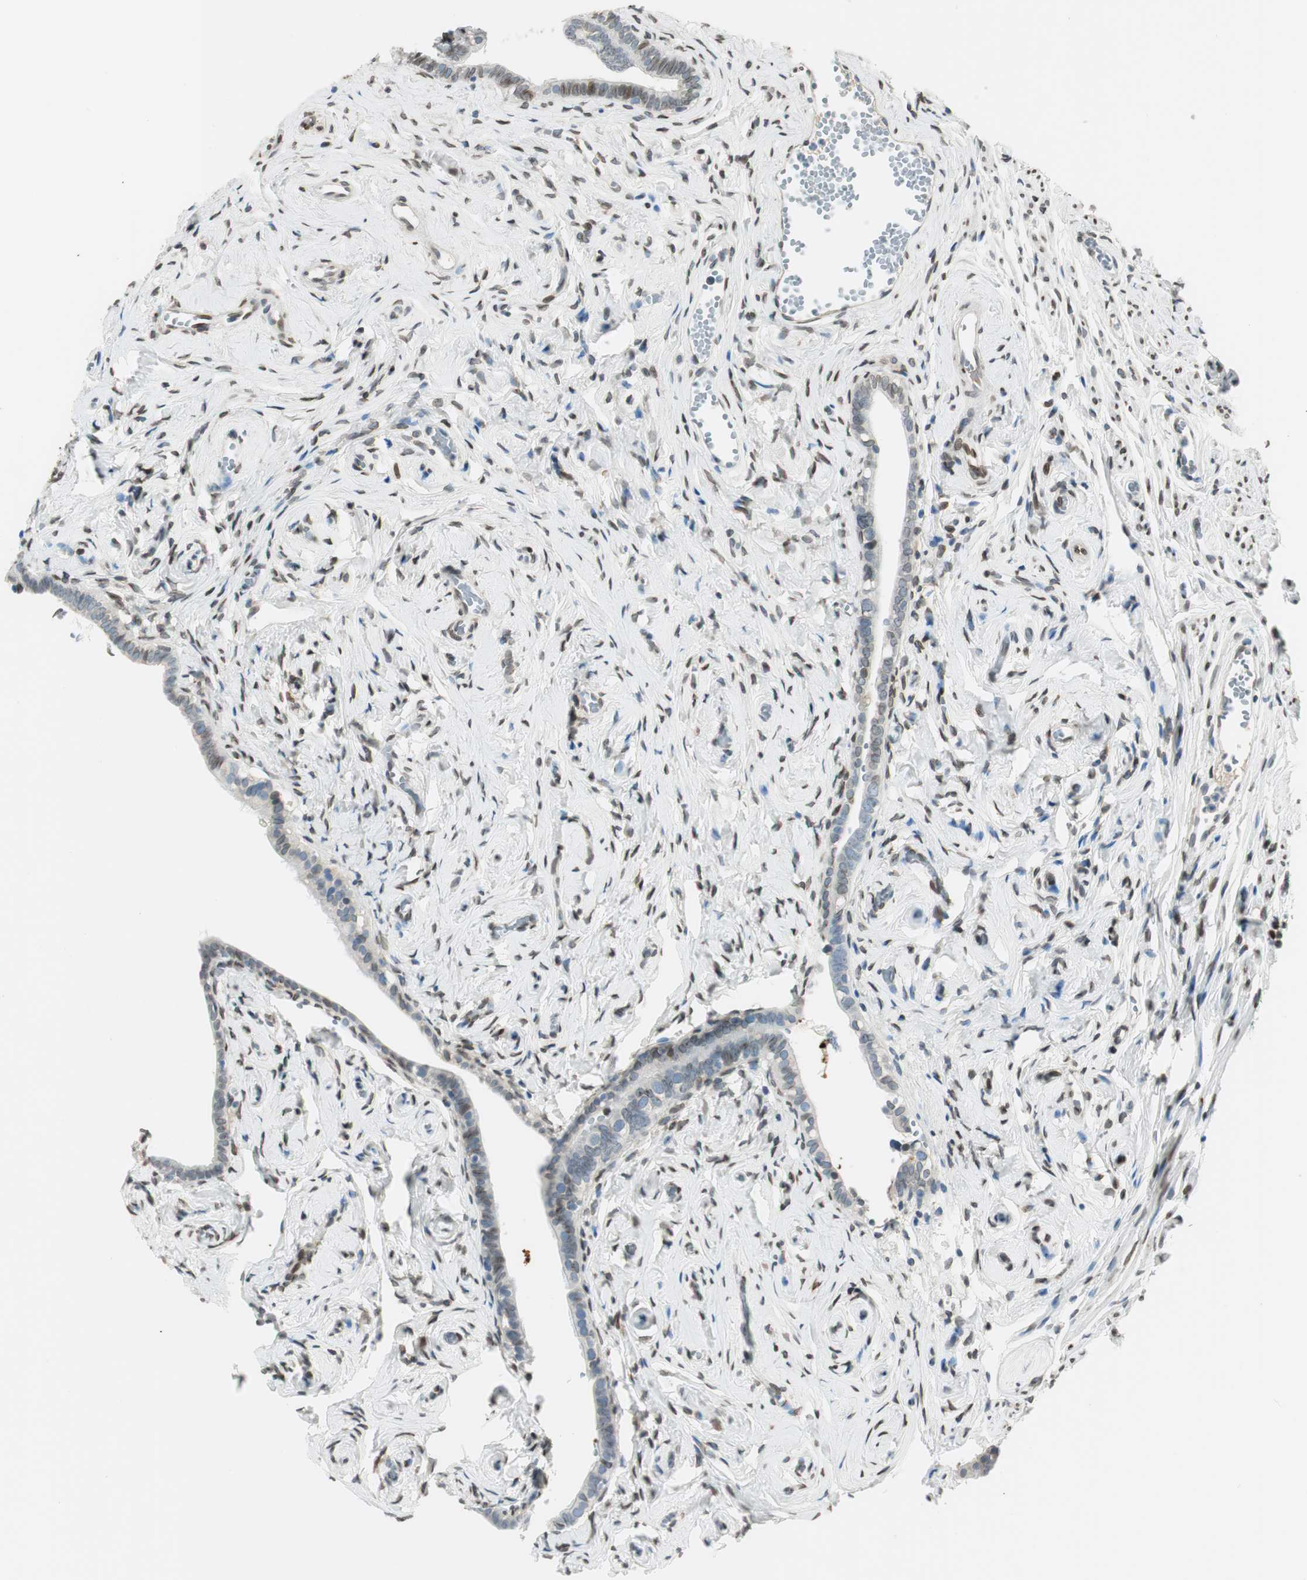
{"staining": {"intensity": "weak", "quantity": "25%-75%", "location": "nuclear"}, "tissue": "fallopian tube", "cell_type": "Glandular cells", "image_type": "normal", "snomed": [{"axis": "morphology", "description": "Normal tissue, NOS"}, {"axis": "topography", "description": "Fallopian tube"}], "caption": "Weak nuclear protein expression is appreciated in approximately 25%-75% of glandular cells in fallopian tube.", "gene": "TMEM260", "patient": {"sex": "female", "age": 71}}